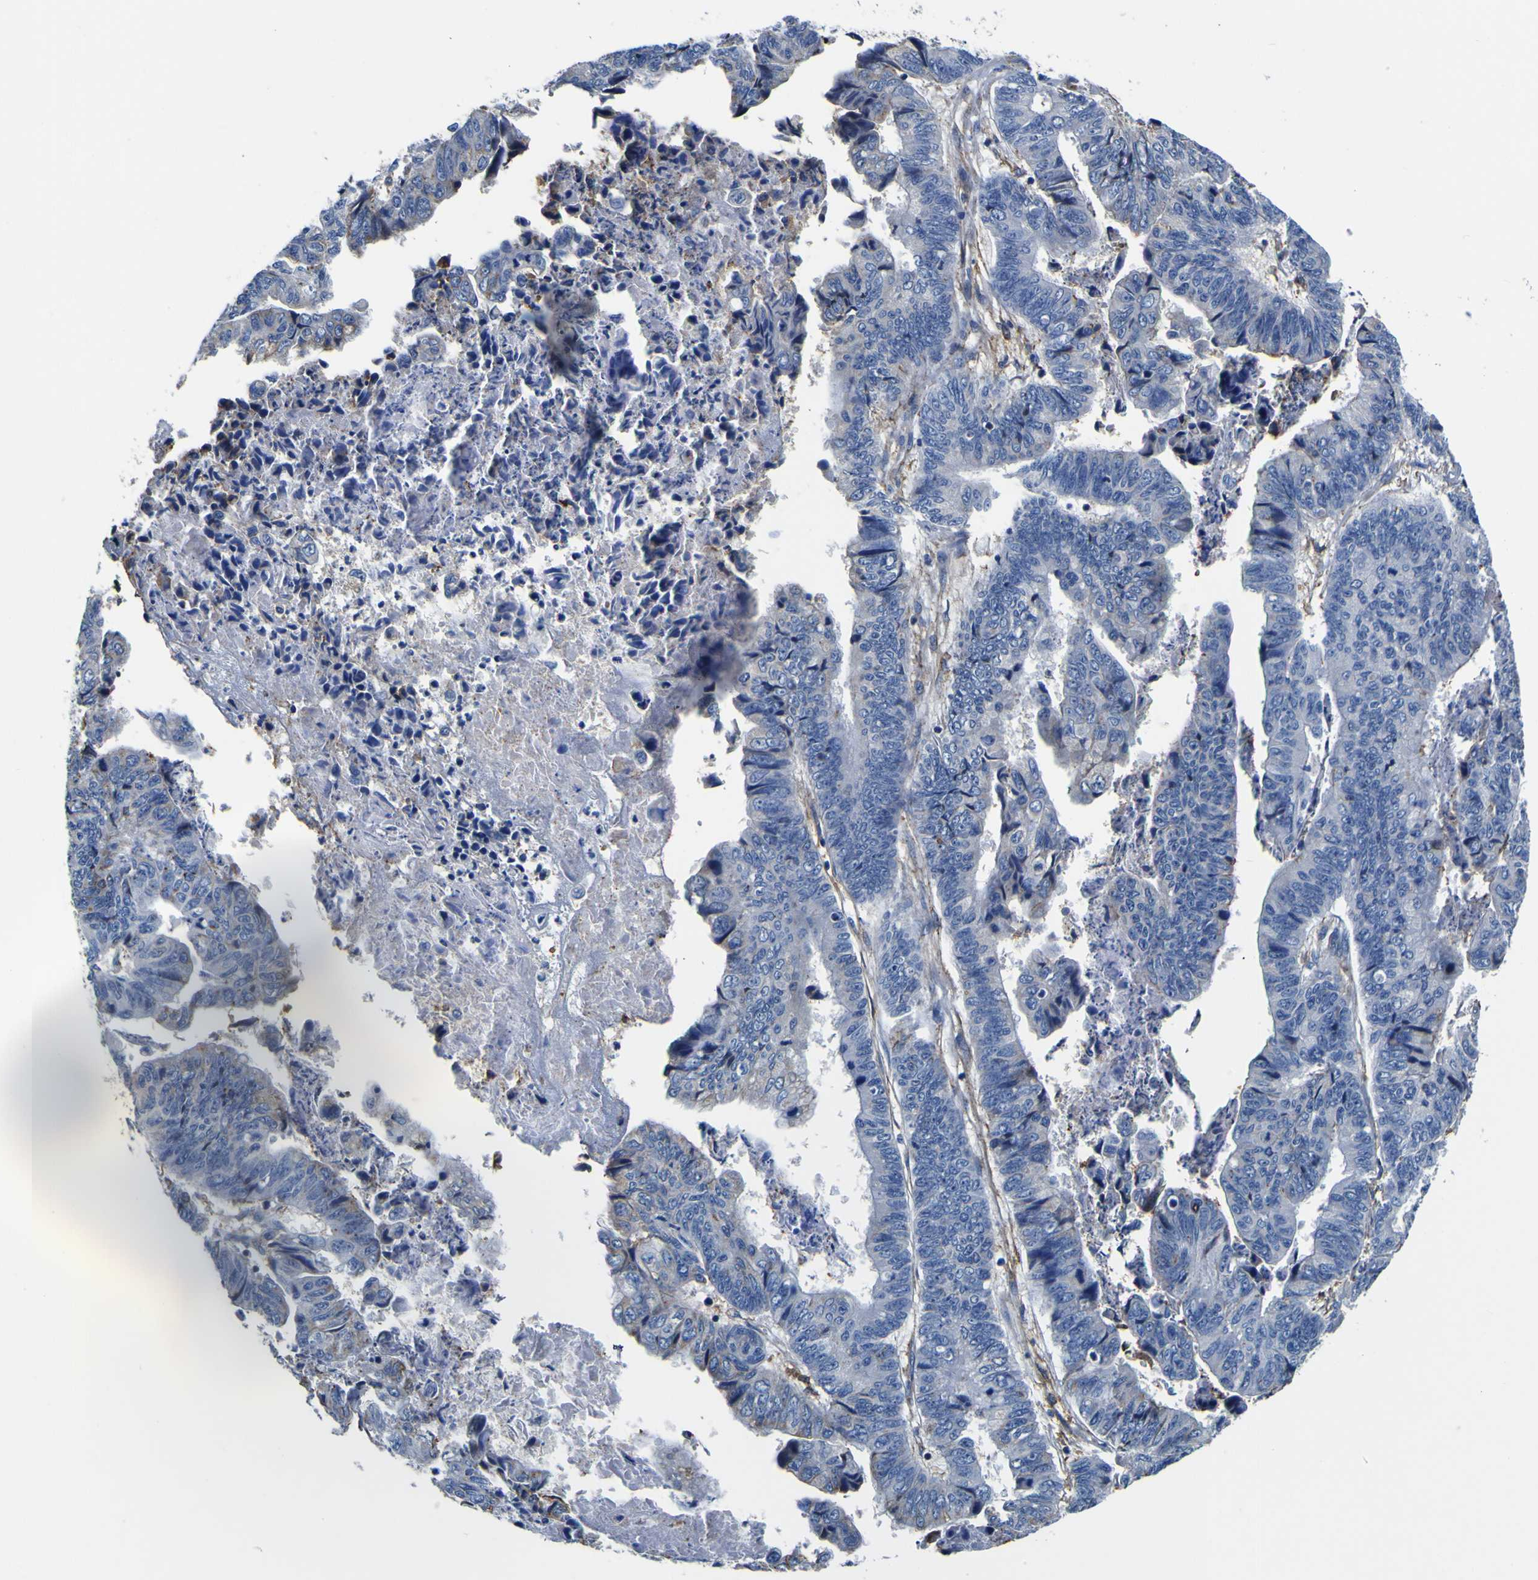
{"staining": {"intensity": "negative", "quantity": "none", "location": "none"}, "tissue": "stomach cancer", "cell_type": "Tumor cells", "image_type": "cancer", "snomed": [{"axis": "morphology", "description": "Adenocarcinoma, NOS"}, {"axis": "topography", "description": "Stomach, lower"}], "caption": "Immunohistochemistry photomicrograph of stomach adenocarcinoma stained for a protein (brown), which reveals no staining in tumor cells. (Brightfield microscopy of DAB immunohistochemistry (IHC) at high magnification).", "gene": "PXDN", "patient": {"sex": "male", "age": 77}}